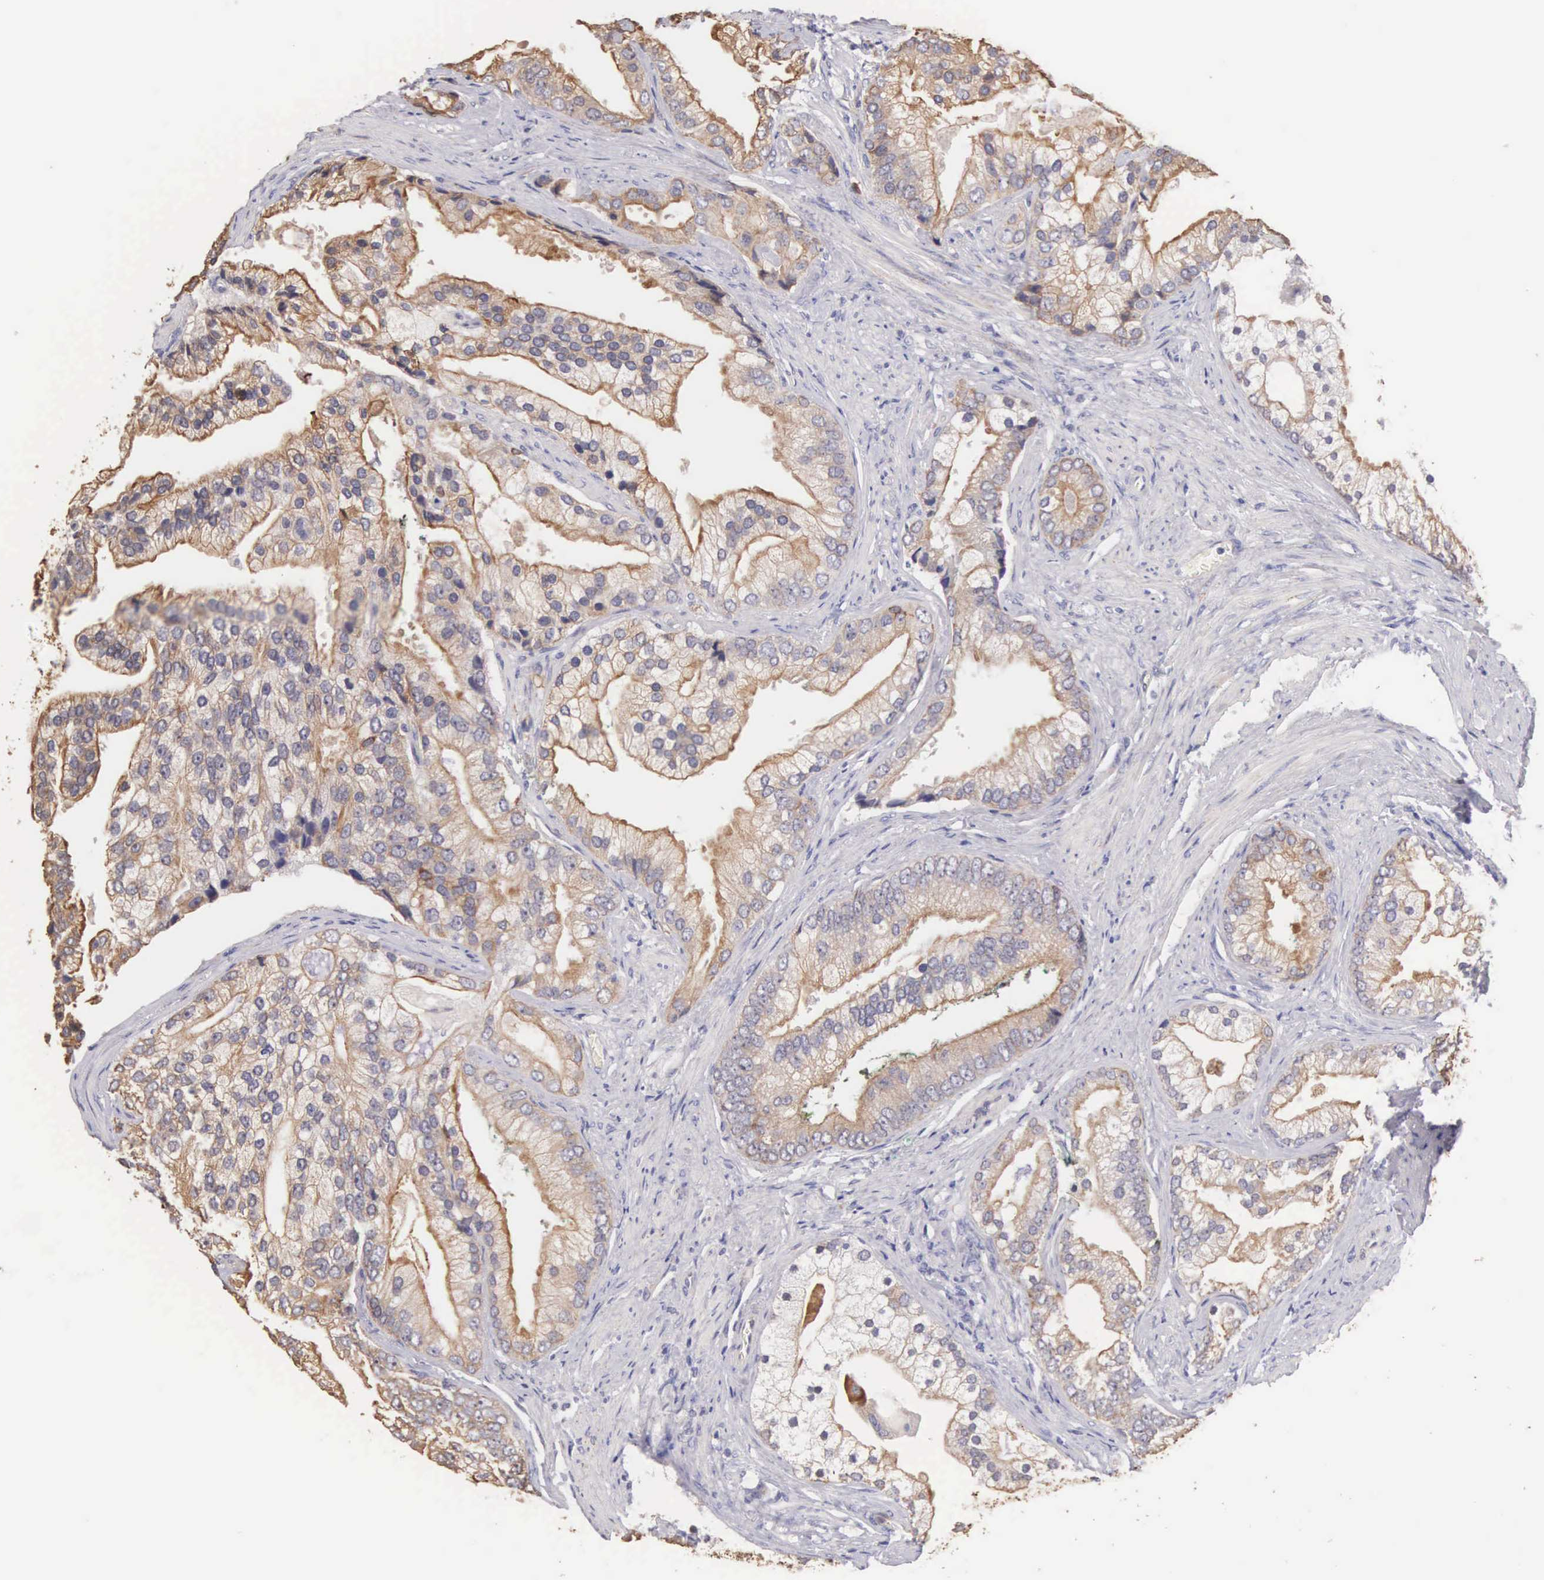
{"staining": {"intensity": "moderate", "quantity": "25%-75%", "location": "cytoplasmic/membranous"}, "tissue": "prostate cancer", "cell_type": "Tumor cells", "image_type": "cancer", "snomed": [{"axis": "morphology", "description": "Adenocarcinoma, Low grade"}, {"axis": "topography", "description": "Prostate"}], "caption": "Prostate cancer stained with a protein marker displays moderate staining in tumor cells.", "gene": "PIR", "patient": {"sex": "male", "age": 71}}